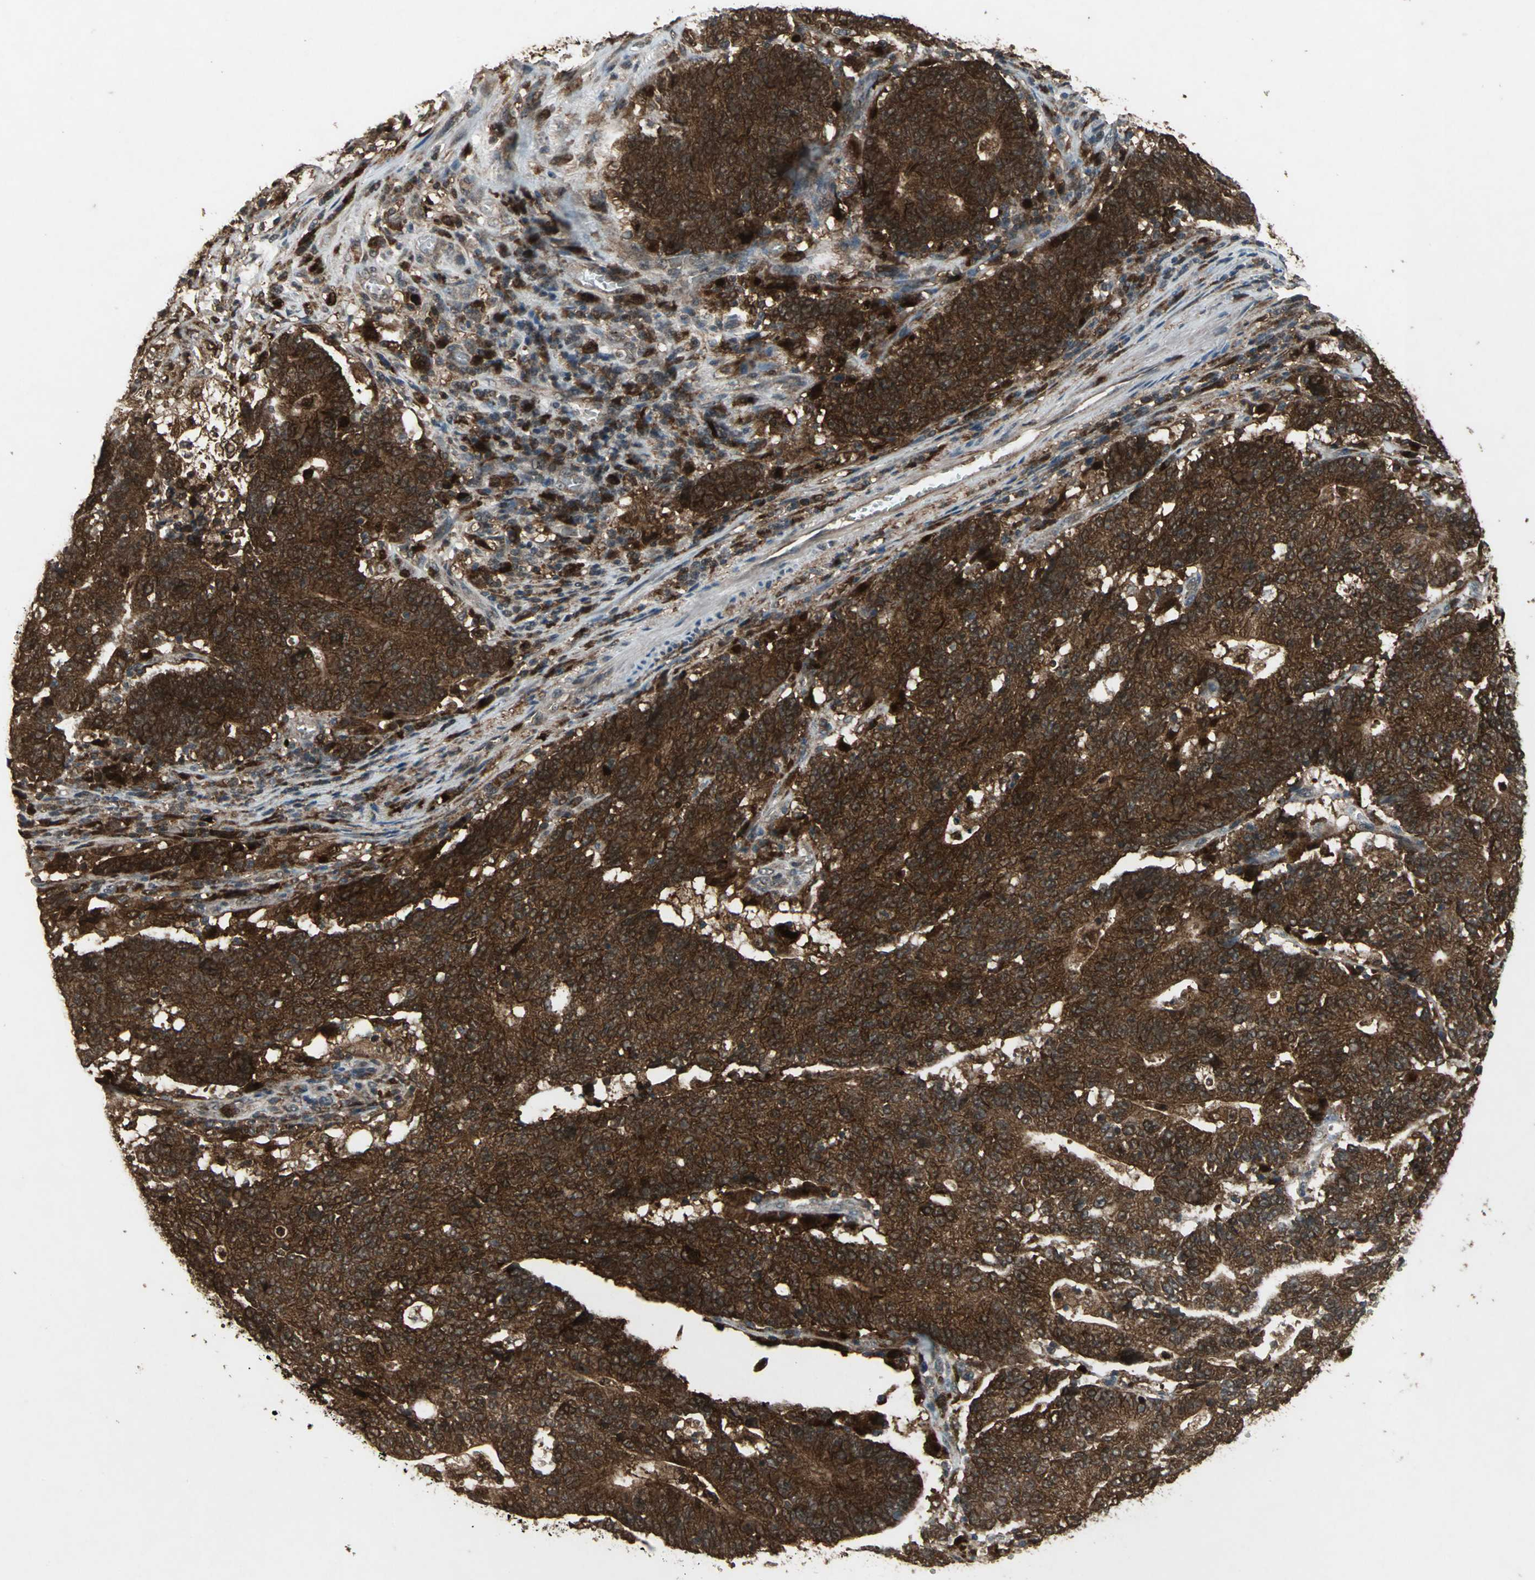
{"staining": {"intensity": "strong", "quantity": ">75%", "location": "cytoplasmic/membranous"}, "tissue": "colorectal cancer", "cell_type": "Tumor cells", "image_type": "cancer", "snomed": [{"axis": "morphology", "description": "Normal tissue, NOS"}, {"axis": "morphology", "description": "Adenocarcinoma, NOS"}, {"axis": "topography", "description": "Colon"}], "caption": "Immunohistochemical staining of colorectal cancer demonstrates high levels of strong cytoplasmic/membranous protein staining in about >75% of tumor cells.", "gene": "PYCARD", "patient": {"sex": "female", "age": 75}}